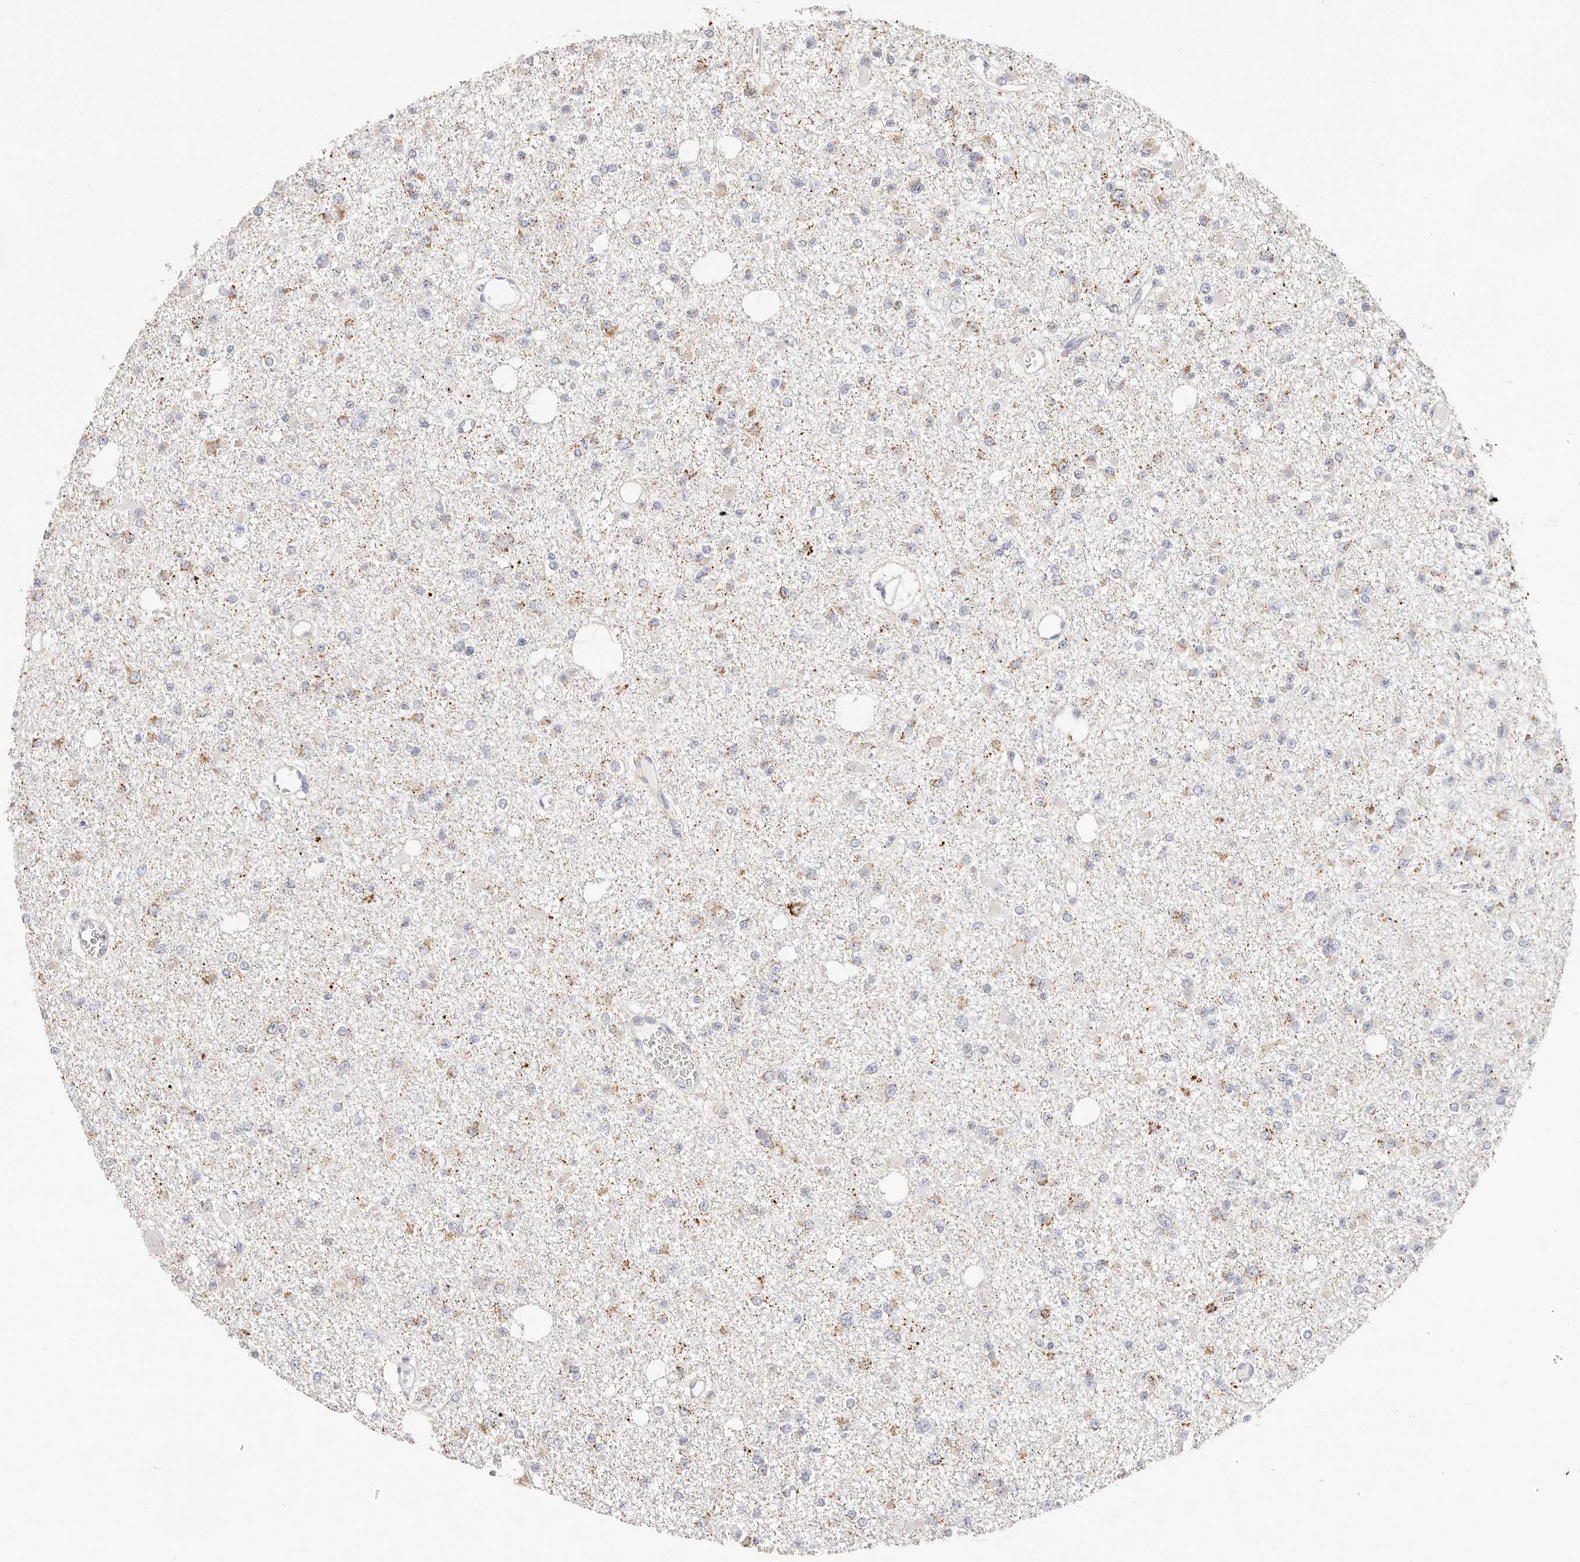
{"staining": {"intensity": "moderate", "quantity": "<25%", "location": "cytoplasmic/membranous"}, "tissue": "glioma", "cell_type": "Tumor cells", "image_type": "cancer", "snomed": [{"axis": "morphology", "description": "Glioma, malignant, Low grade"}, {"axis": "topography", "description": "Brain"}], "caption": "Immunohistochemical staining of malignant low-grade glioma demonstrates low levels of moderate cytoplasmic/membranous protein staining in approximately <25% of tumor cells.", "gene": "STKLD1", "patient": {"sex": "female", "age": 22}}